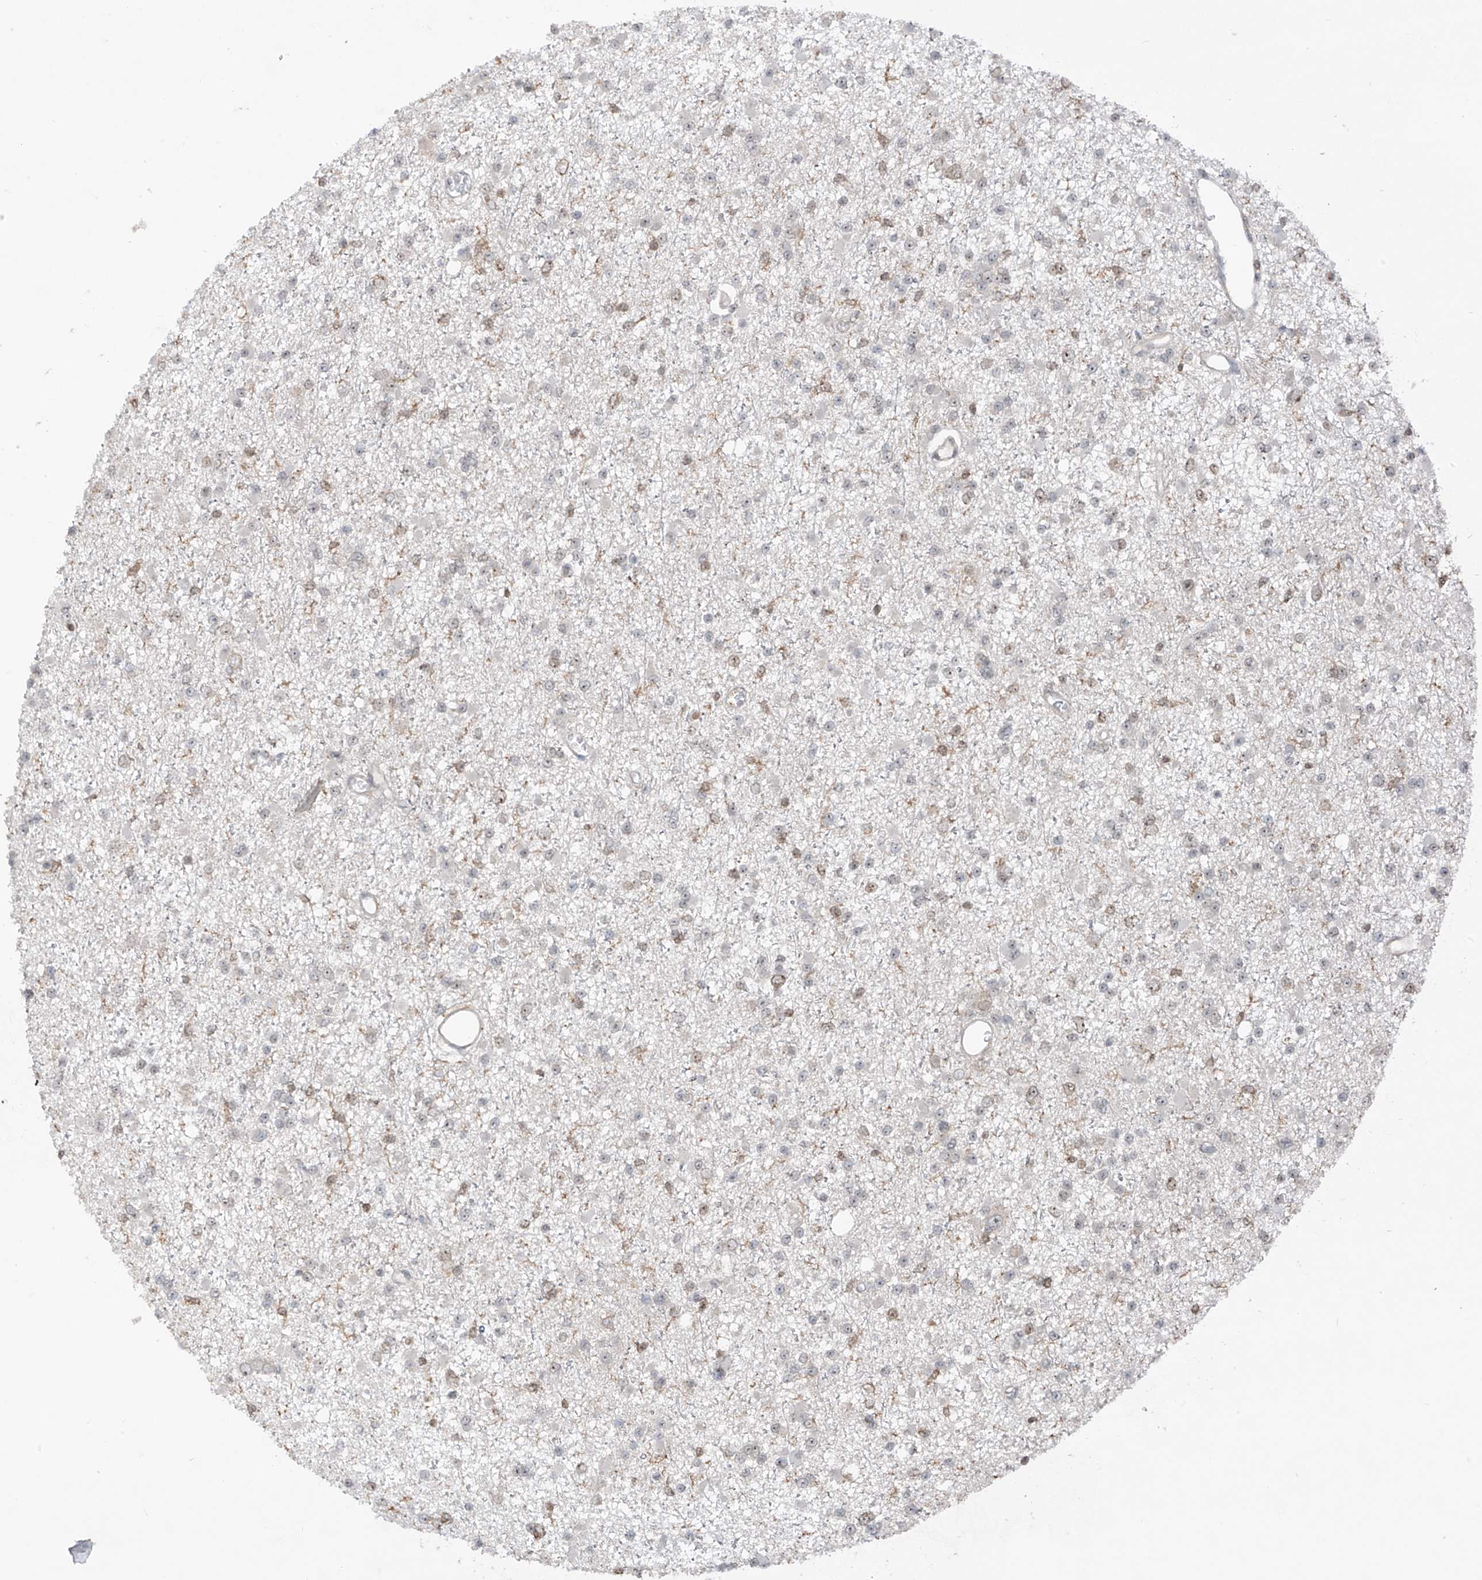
{"staining": {"intensity": "weak", "quantity": "<25%", "location": "nuclear"}, "tissue": "glioma", "cell_type": "Tumor cells", "image_type": "cancer", "snomed": [{"axis": "morphology", "description": "Glioma, malignant, Low grade"}, {"axis": "topography", "description": "Brain"}], "caption": "High magnification brightfield microscopy of glioma stained with DAB (brown) and counterstained with hematoxylin (blue): tumor cells show no significant positivity.", "gene": "REPIN1", "patient": {"sex": "female", "age": 22}}